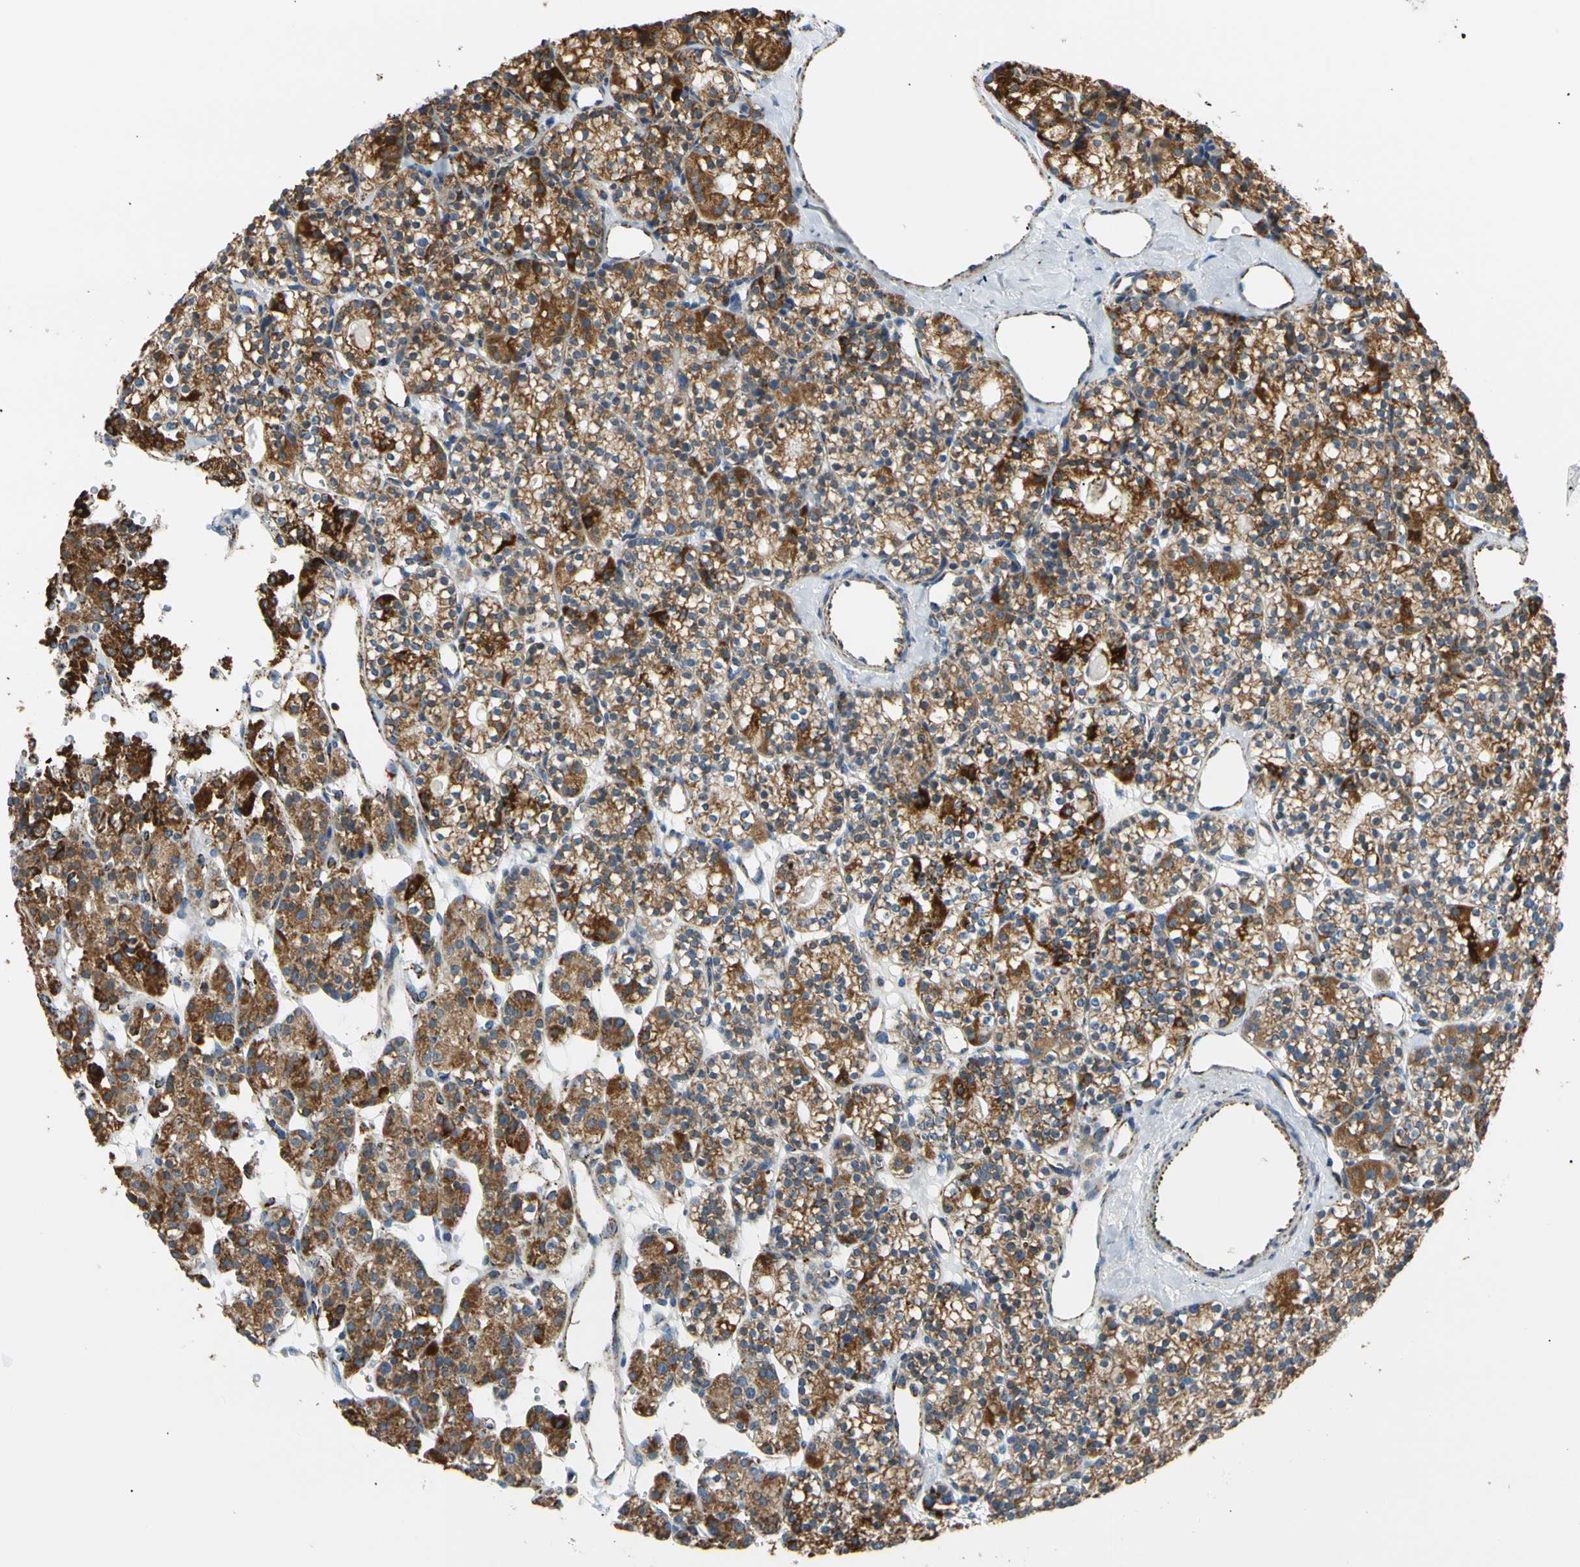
{"staining": {"intensity": "strong", "quantity": ">75%", "location": "cytoplasmic/membranous"}, "tissue": "parathyroid gland", "cell_type": "Glandular cells", "image_type": "normal", "snomed": [{"axis": "morphology", "description": "Normal tissue, NOS"}, {"axis": "topography", "description": "Parathyroid gland"}], "caption": "Parathyroid gland stained with immunohistochemistry (IHC) reveals strong cytoplasmic/membranous expression in approximately >75% of glandular cells.", "gene": "ACAT1", "patient": {"sex": "female", "age": 64}}